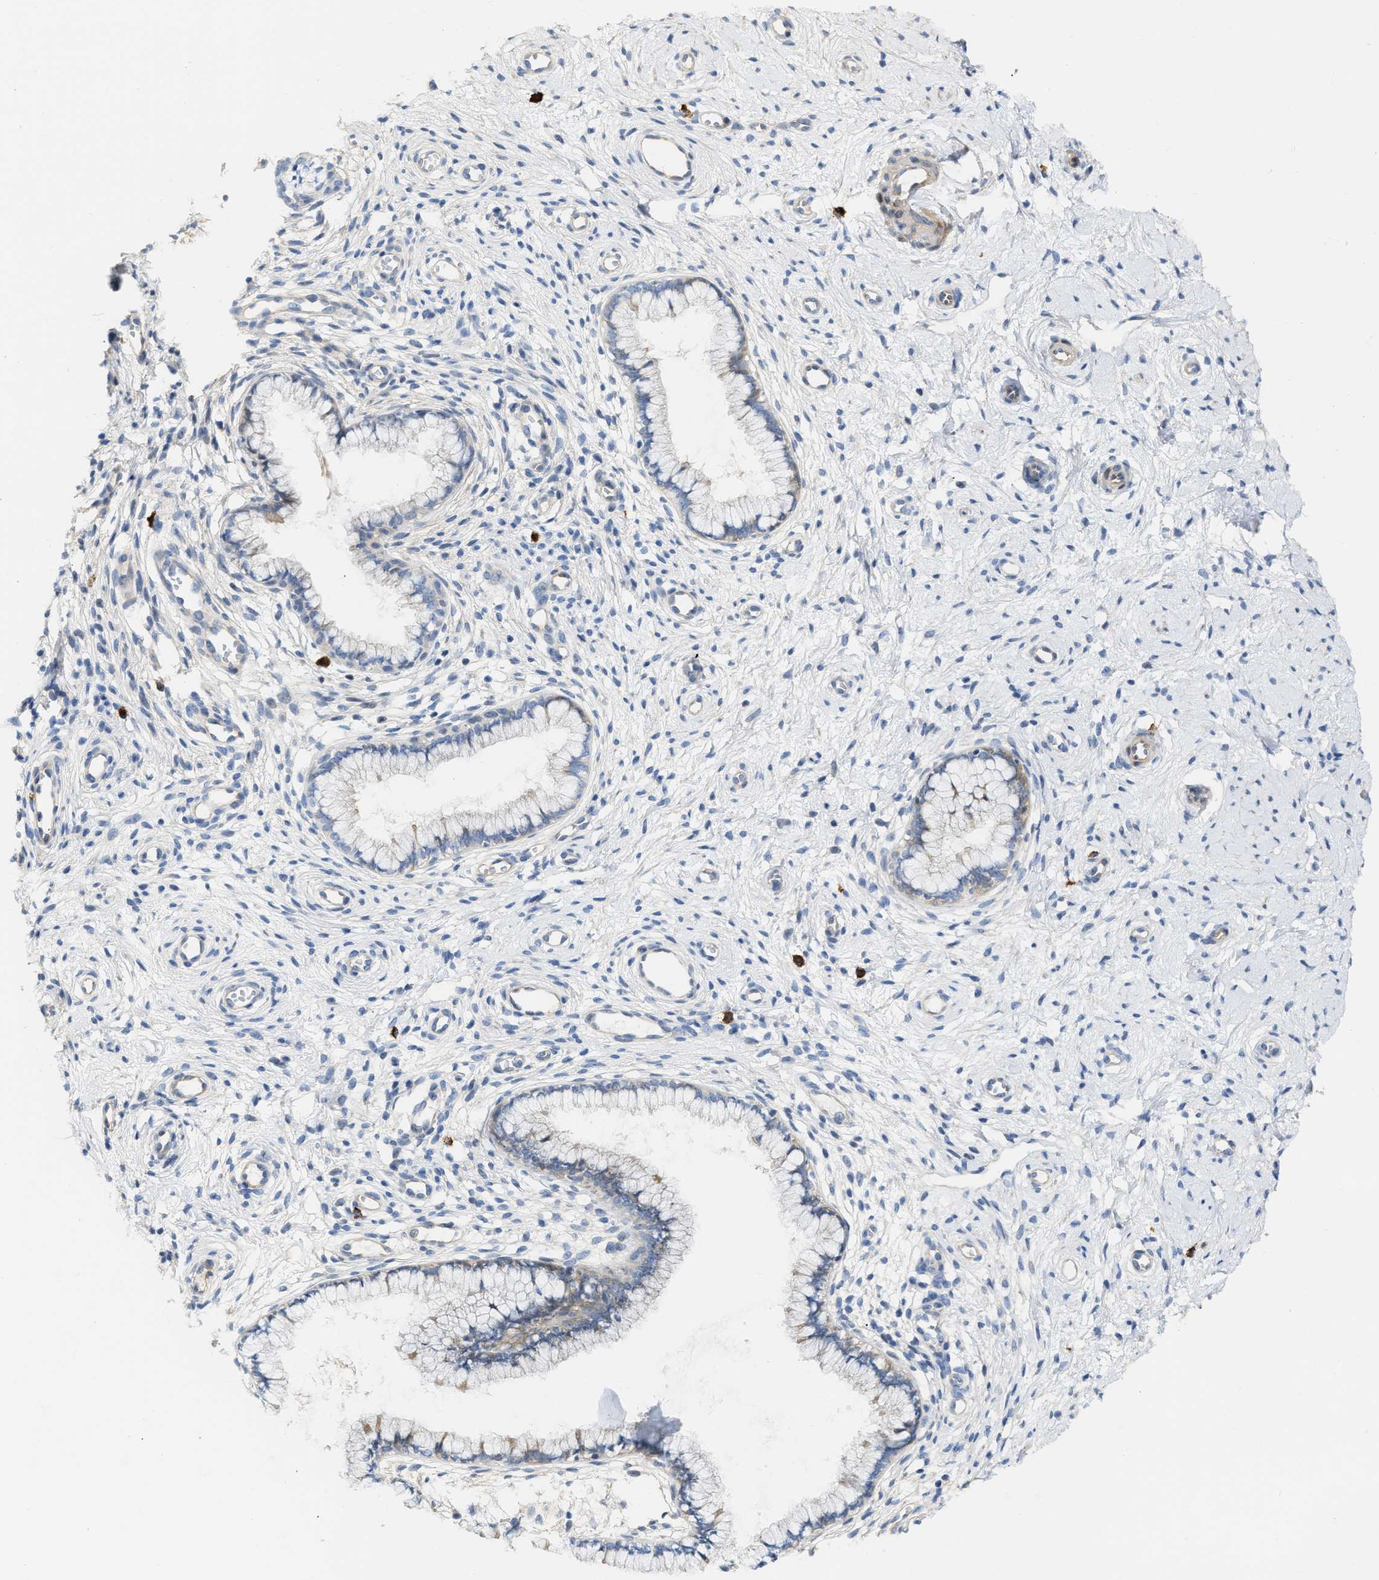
{"staining": {"intensity": "weak", "quantity": "<25%", "location": "cytoplasmic/membranous"}, "tissue": "cervix", "cell_type": "Glandular cells", "image_type": "normal", "snomed": [{"axis": "morphology", "description": "Normal tissue, NOS"}, {"axis": "topography", "description": "Cervix"}], "caption": "The histopathology image reveals no significant staining in glandular cells of cervix.", "gene": "FHL1", "patient": {"sex": "female", "age": 65}}